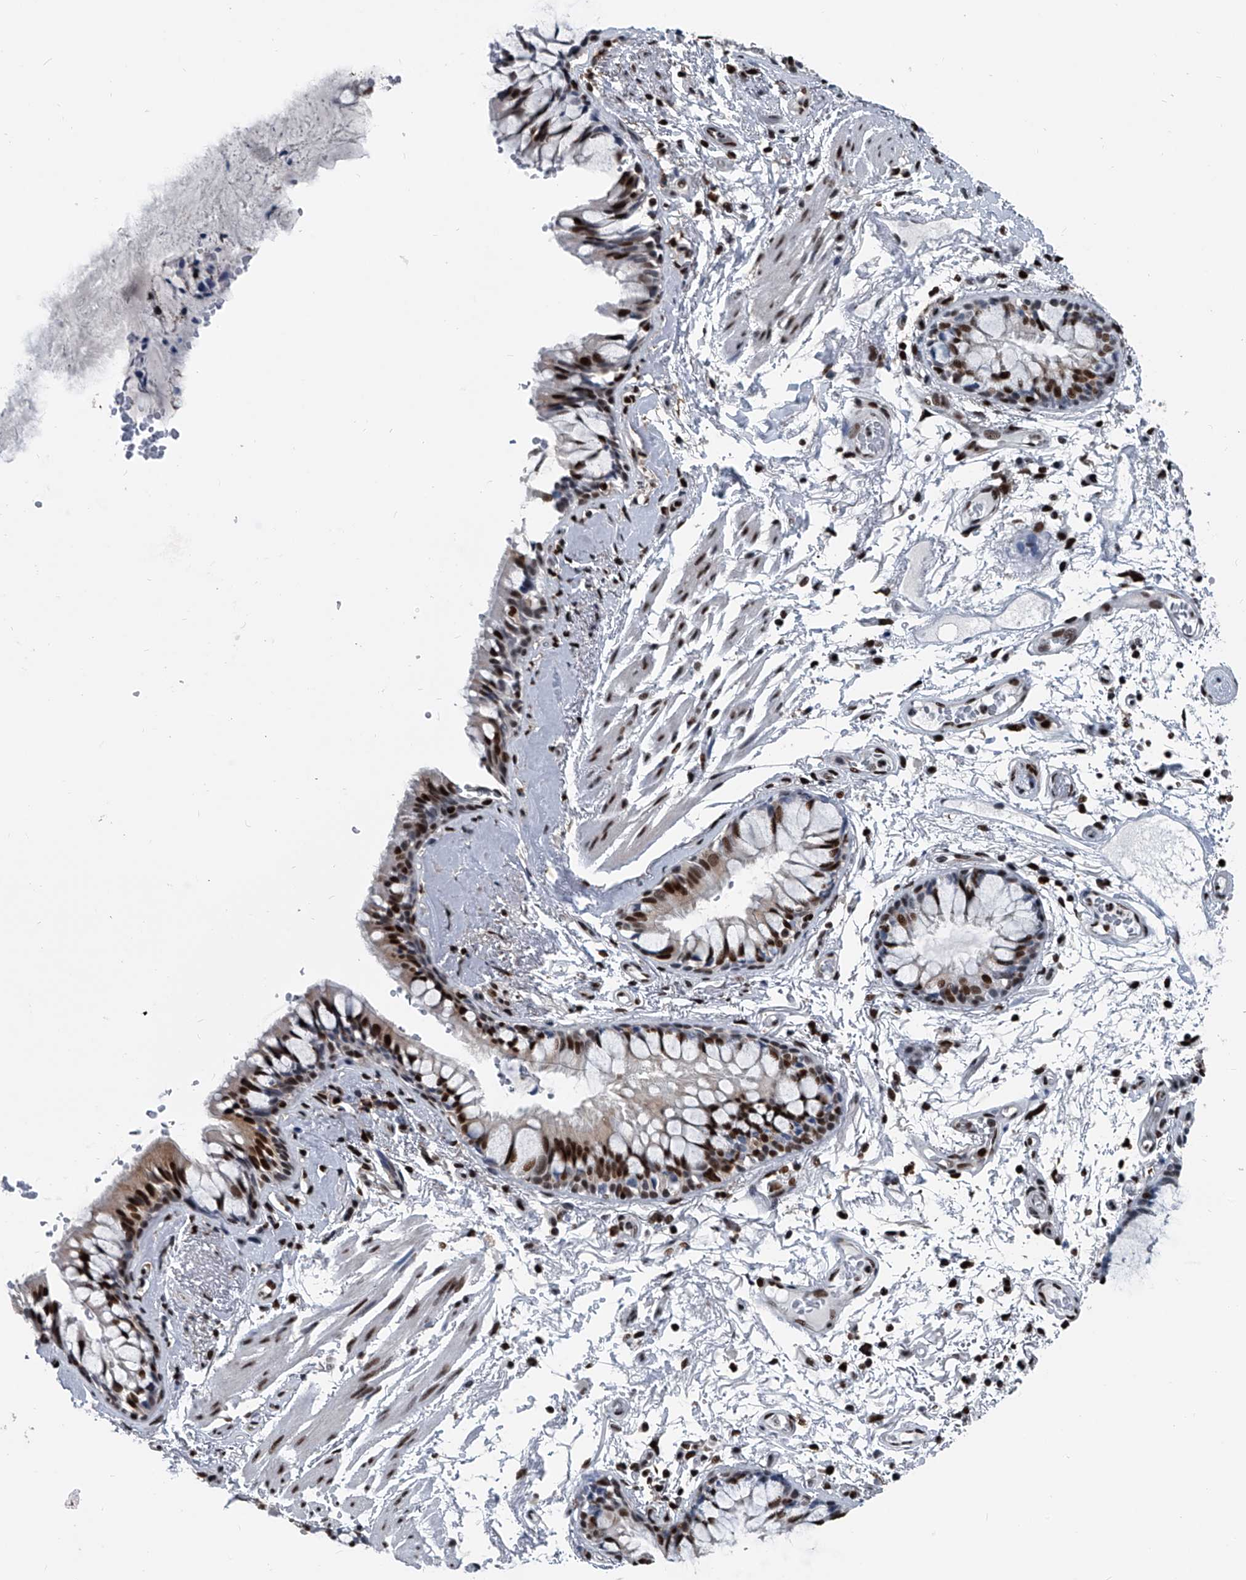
{"staining": {"intensity": "strong", "quantity": ">75%", "location": "nuclear"}, "tissue": "bronchus", "cell_type": "Respiratory epithelial cells", "image_type": "normal", "snomed": [{"axis": "morphology", "description": "Normal tissue, NOS"}, {"axis": "topography", "description": "Cartilage tissue"}, {"axis": "topography", "description": "Bronchus"}], "caption": "A high-resolution image shows IHC staining of benign bronchus, which exhibits strong nuclear expression in approximately >75% of respiratory epithelial cells.", "gene": "FKBP5", "patient": {"sex": "female", "age": 73}}